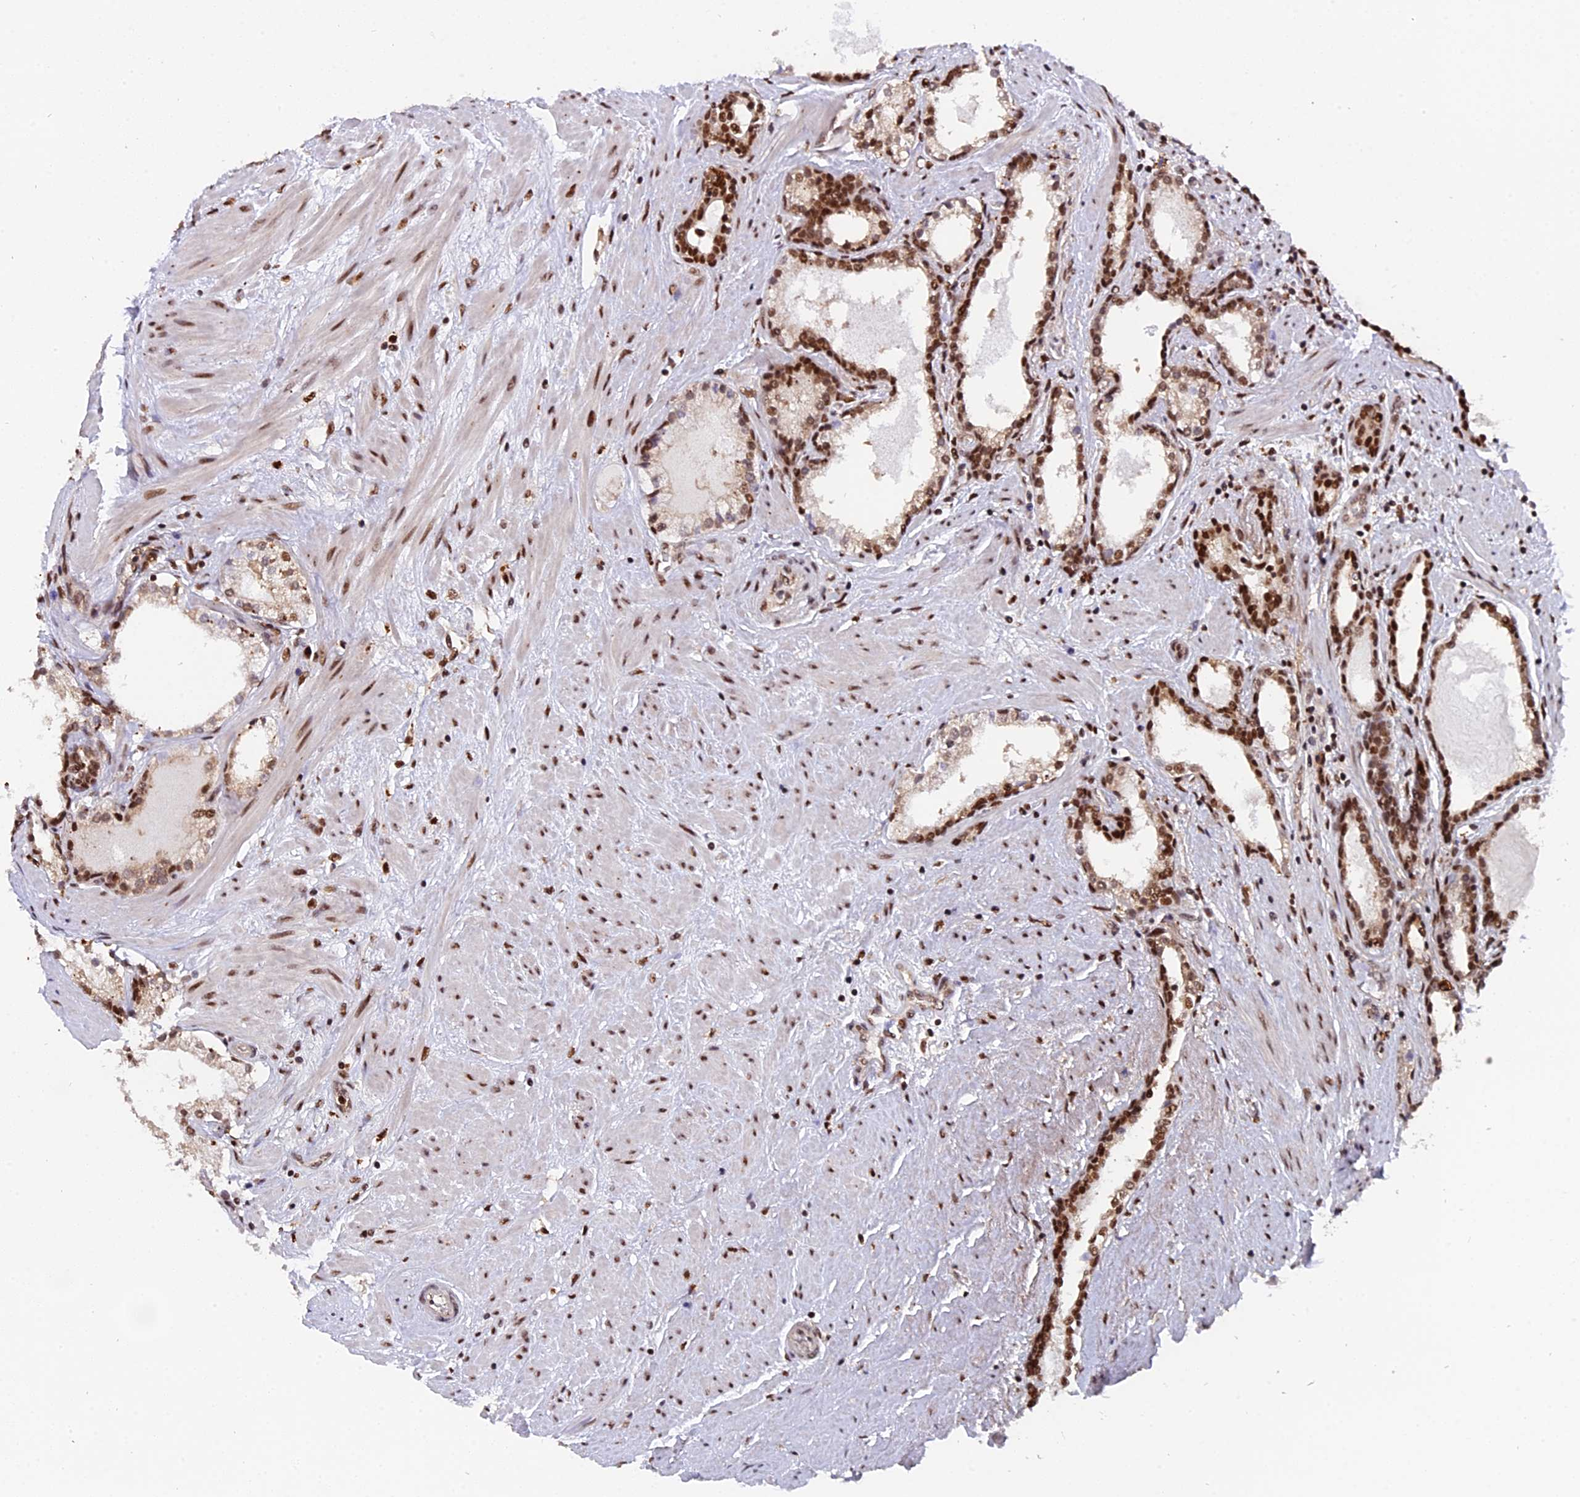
{"staining": {"intensity": "moderate", "quantity": ">75%", "location": "nuclear"}, "tissue": "prostate cancer", "cell_type": "Tumor cells", "image_type": "cancer", "snomed": [{"axis": "morphology", "description": "Adenocarcinoma, High grade"}, {"axis": "topography", "description": "Prostate"}], "caption": "Prostate cancer (high-grade adenocarcinoma) was stained to show a protein in brown. There is medium levels of moderate nuclear expression in about >75% of tumor cells. The staining was performed using DAB, with brown indicating positive protein expression. Nuclei are stained blue with hematoxylin.", "gene": "RAMAC", "patient": {"sex": "male", "age": 58}}